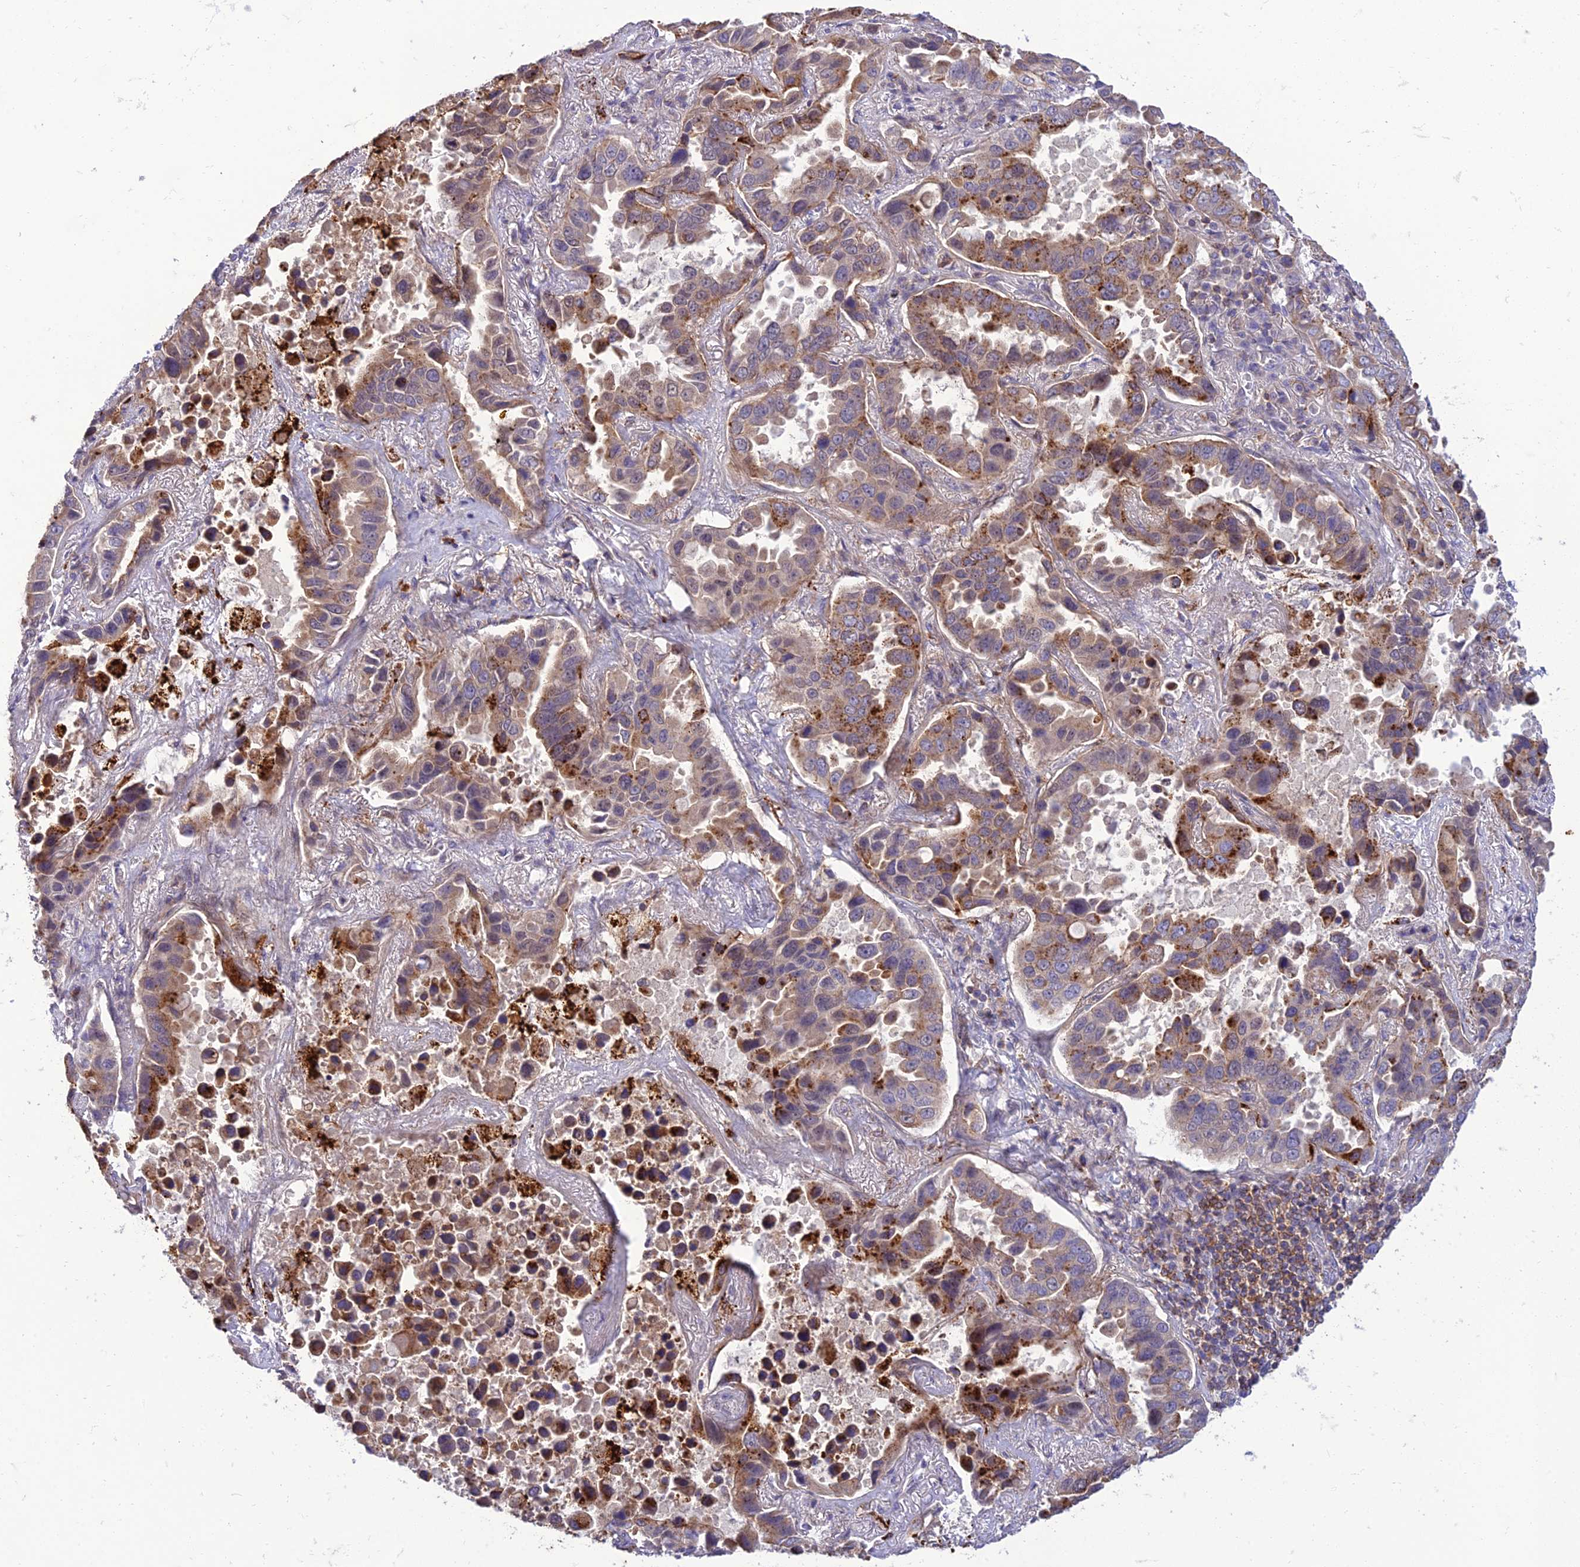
{"staining": {"intensity": "strong", "quantity": "25%-75%", "location": "cytoplasmic/membranous"}, "tissue": "lung cancer", "cell_type": "Tumor cells", "image_type": "cancer", "snomed": [{"axis": "morphology", "description": "Adenocarcinoma, NOS"}, {"axis": "topography", "description": "Lung"}], "caption": "Immunohistochemical staining of human lung cancer (adenocarcinoma) reveals high levels of strong cytoplasmic/membranous expression in about 25%-75% of tumor cells. Immunohistochemistry stains the protein in brown and the nuclei are stained blue.", "gene": "IRAK3", "patient": {"sex": "male", "age": 64}}